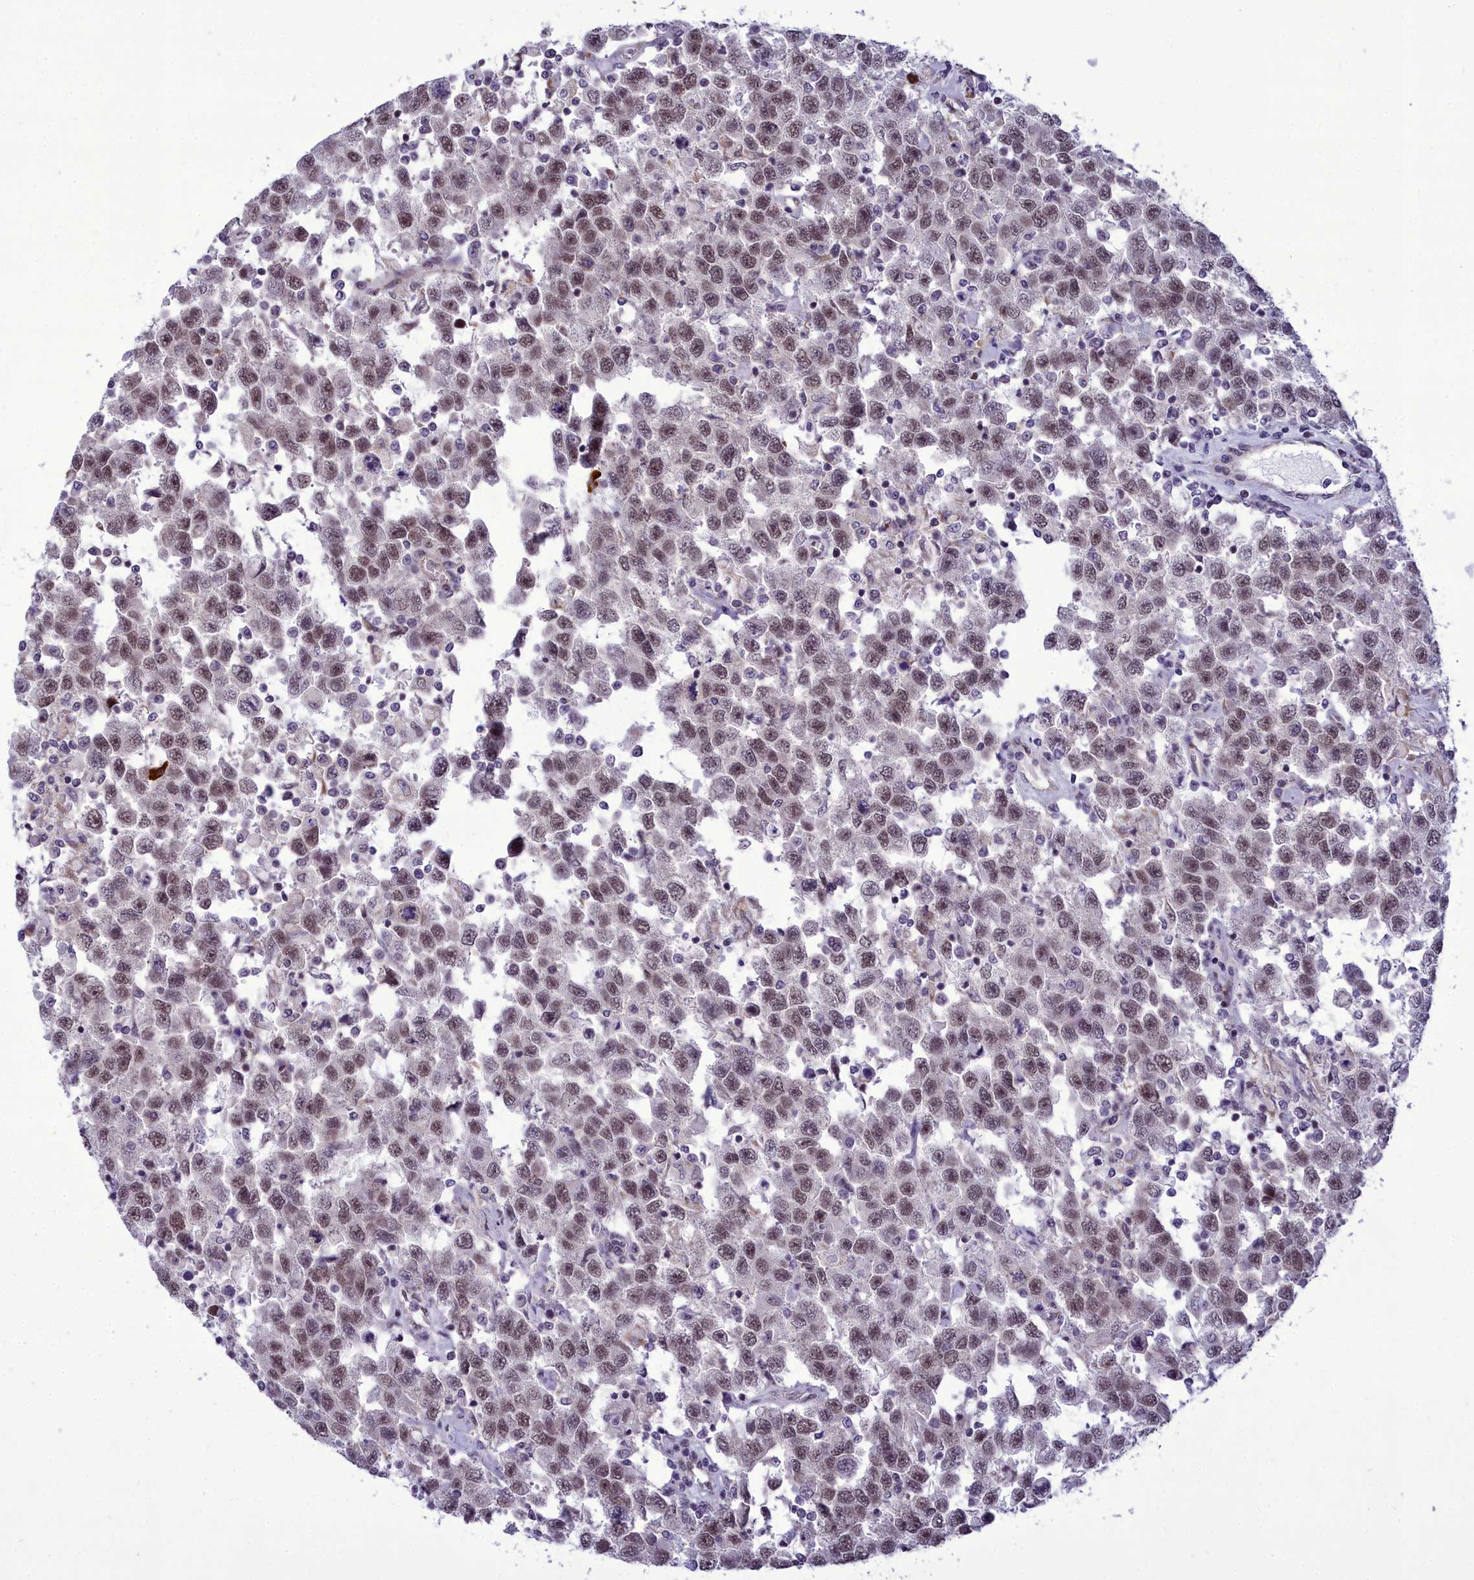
{"staining": {"intensity": "moderate", "quantity": ">75%", "location": "nuclear"}, "tissue": "testis cancer", "cell_type": "Tumor cells", "image_type": "cancer", "snomed": [{"axis": "morphology", "description": "Seminoma, NOS"}, {"axis": "topography", "description": "Testis"}], "caption": "Protein staining displays moderate nuclear expression in approximately >75% of tumor cells in testis cancer (seminoma).", "gene": "CEACAM19", "patient": {"sex": "male", "age": 41}}